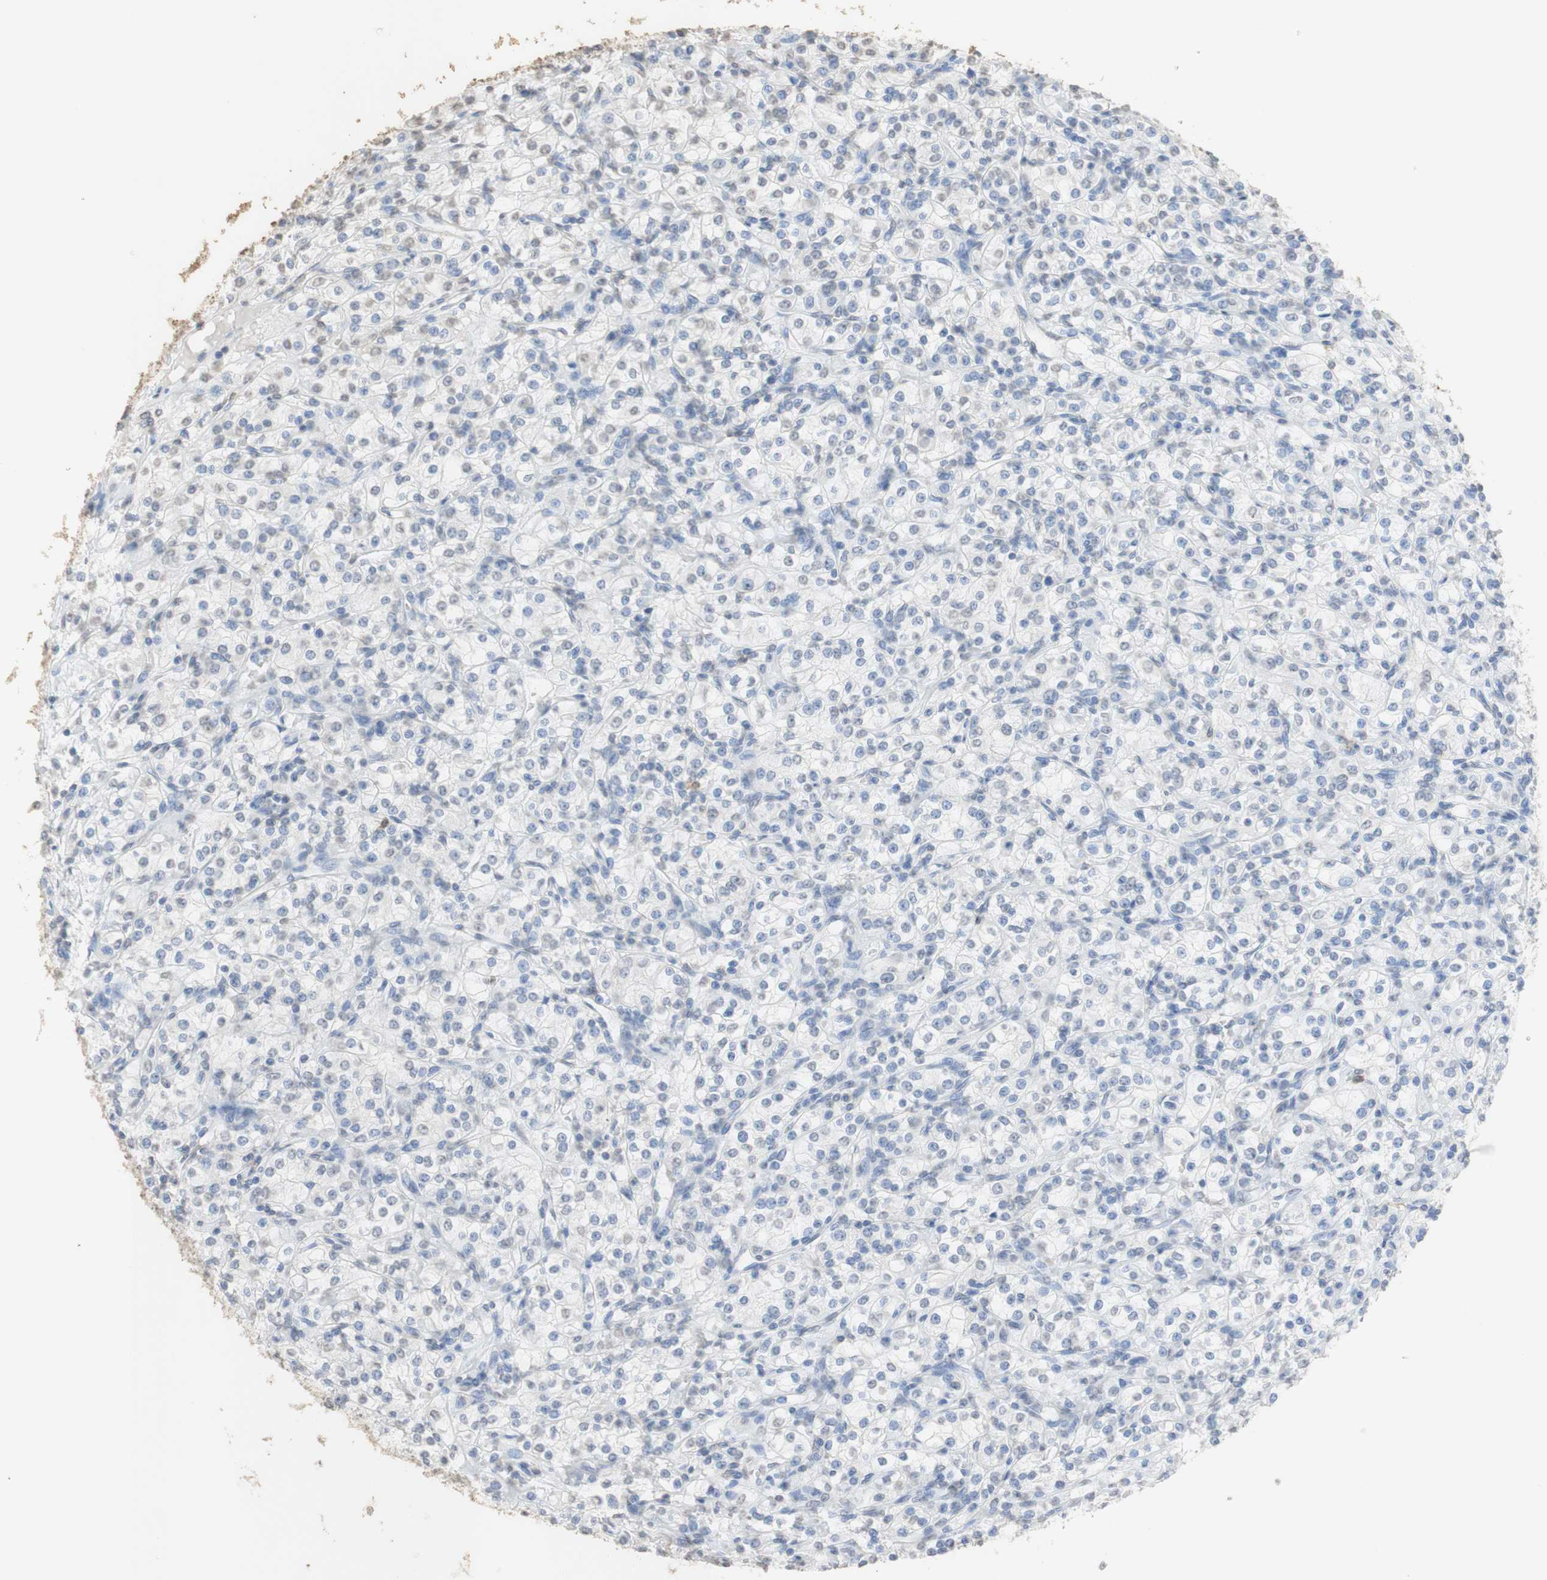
{"staining": {"intensity": "negative", "quantity": "none", "location": "none"}, "tissue": "renal cancer", "cell_type": "Tumor cells", "image_type": "cancer", "snomed": [{"axis": "morphology", "description": "Adenocarcinoma, NOS"}, {"axis": "topography", "description": "Kidney"}], "caption": "This micrograph is of renal cancer stained with immunohistochemistry to label a protein in brown with the nuclei are counter-stained blue. There is no staining in tumor cells. Nuclei are stained in blue.", "gene": "L1CAM", "patient": {"sex": "male", "age": 77}}